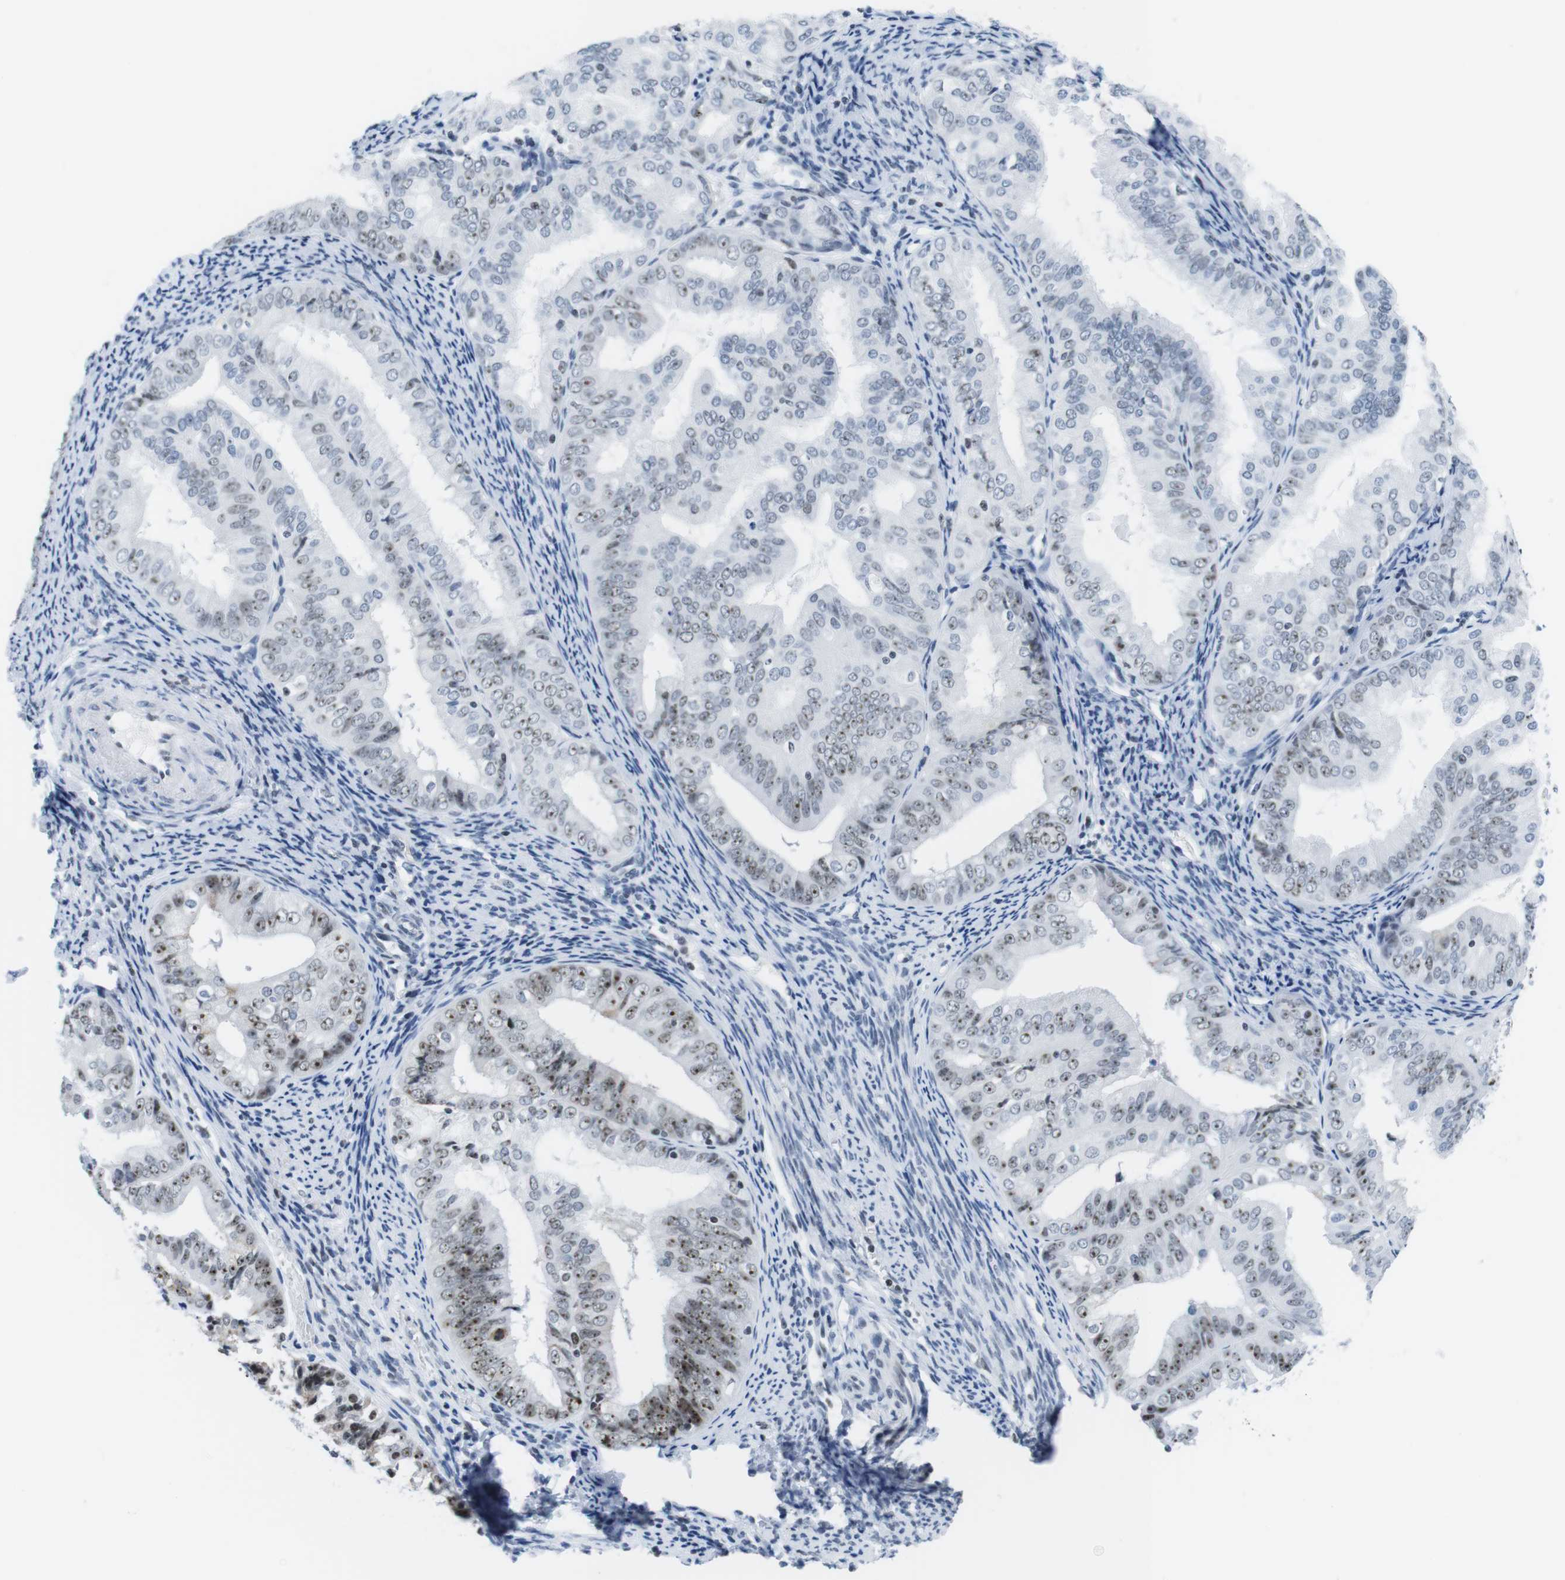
{"staining": {"intensity": "moderate", "quantity": "25%-75%", "location": "nuclear"}, "tissue": "endometrial cancer", "cell_type": "Tumor cells", "image_type": "cancer", "snomed": [{"axis": "morphology", "description": "Adenocarcinoma, NOS"}, {"axis": "topography", "description": "Endometrium"}], "caption": "The micrograph shows a brown stain indicating the presence of a protein in the nuclear of tumor cells in adenocarcinoma (endometrial). The staining is performed using DAB brown chromogen to label protein expression. The nuclei are counter-stained blue using hematoxylin.", "gene": "NIFK", "patient": {"sex": "female", "age": 63}}